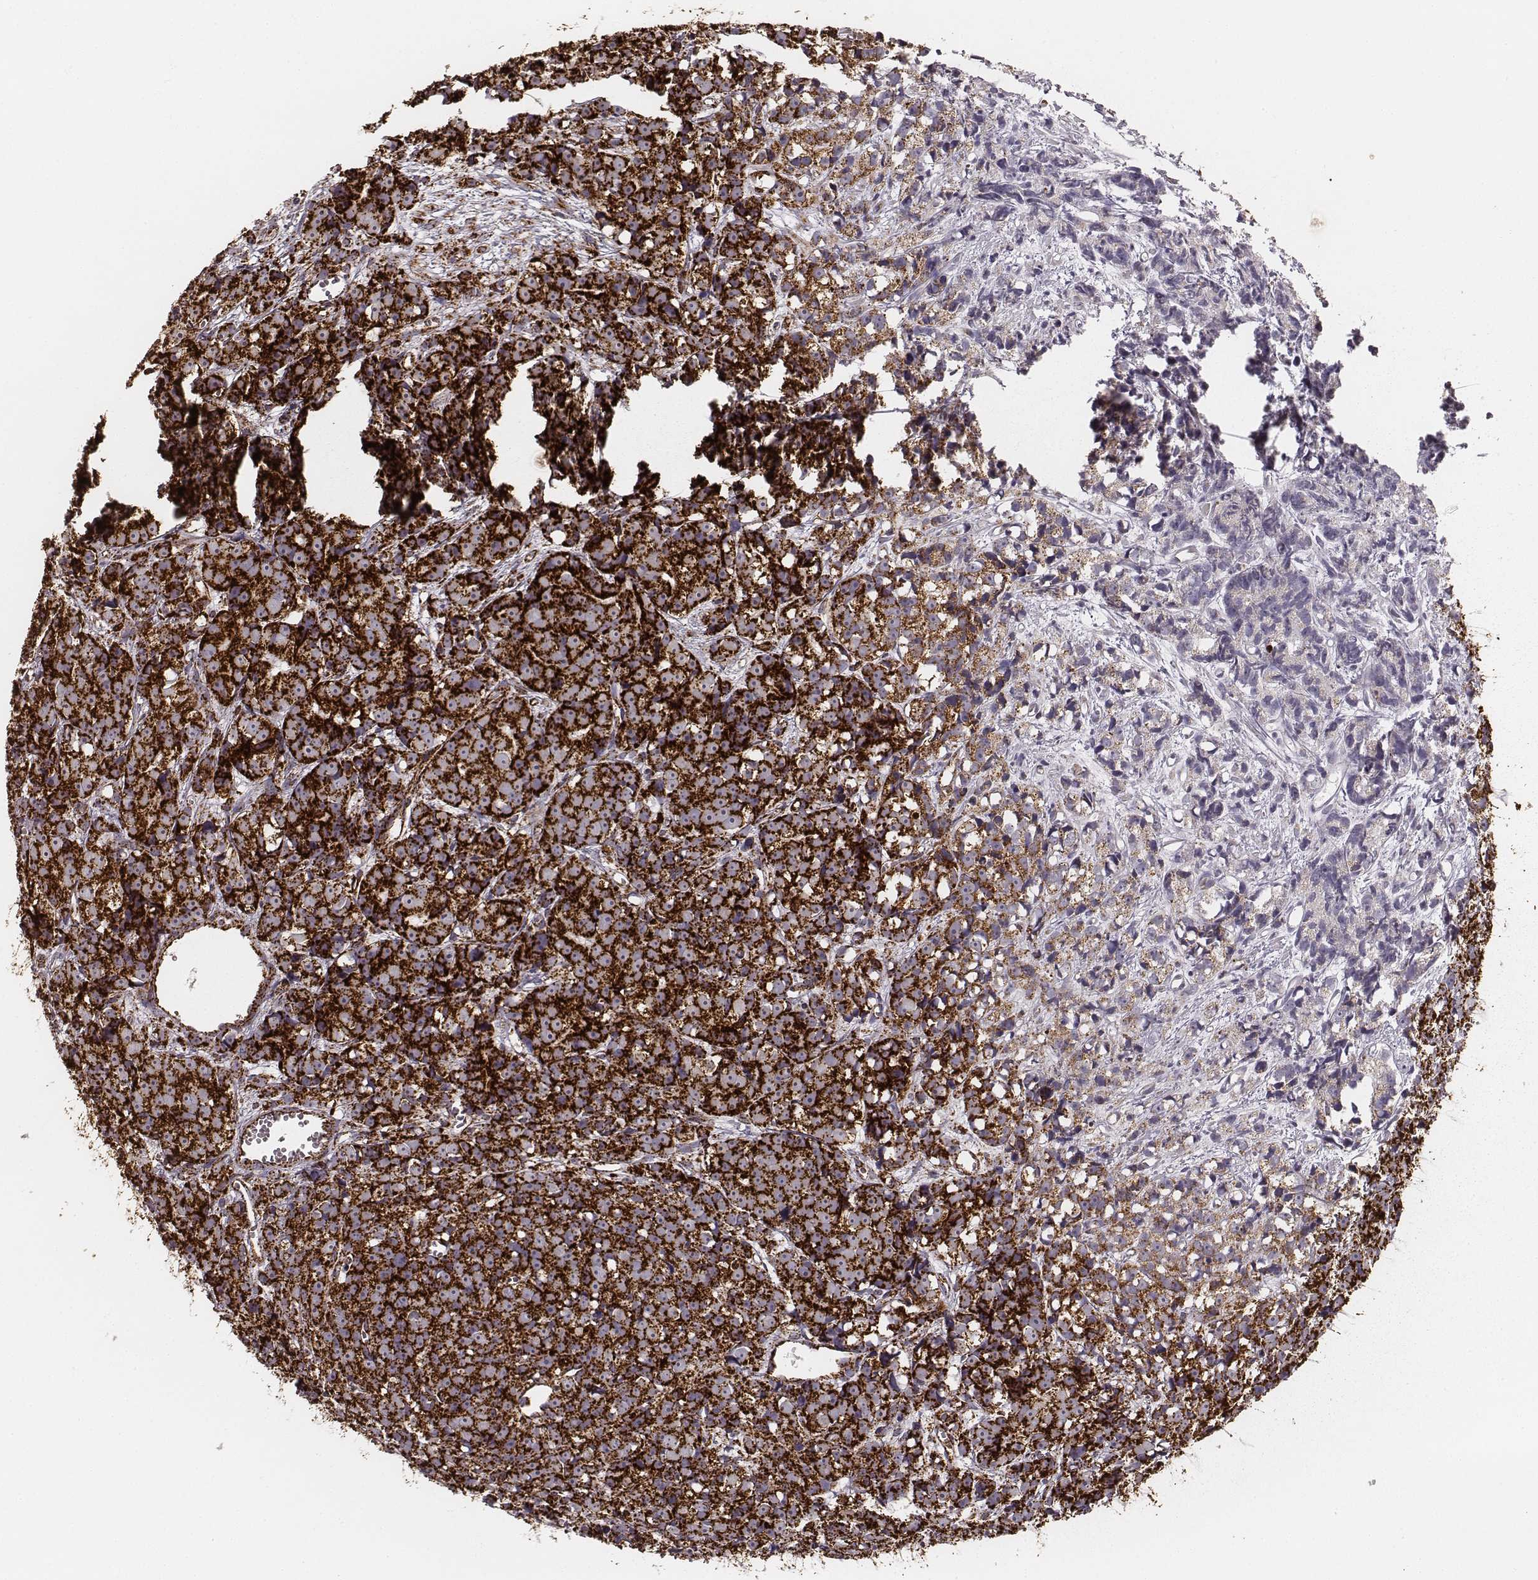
{"staining": {"intensity": "strong", "quantity": ">75%", "location": "cytoplasmic/membranous"}, "tissue": "prostate cancer", "cell_type": "Tumor cells", "image_type": "cancer", "snomed": [{"axis": "morphology", "description": "Adenocarcinoma, High grade"}, {"axis": "topography", "description": "Prostate"}], "caption": "This is an image of immunohistochemistry (IHC) staining of prostate cancer, which shows strong positivity in the cytoplasmic/membranous of tumor cells.", "gene": "TUFM", "patient": {"sex": "male", "age": 77}}